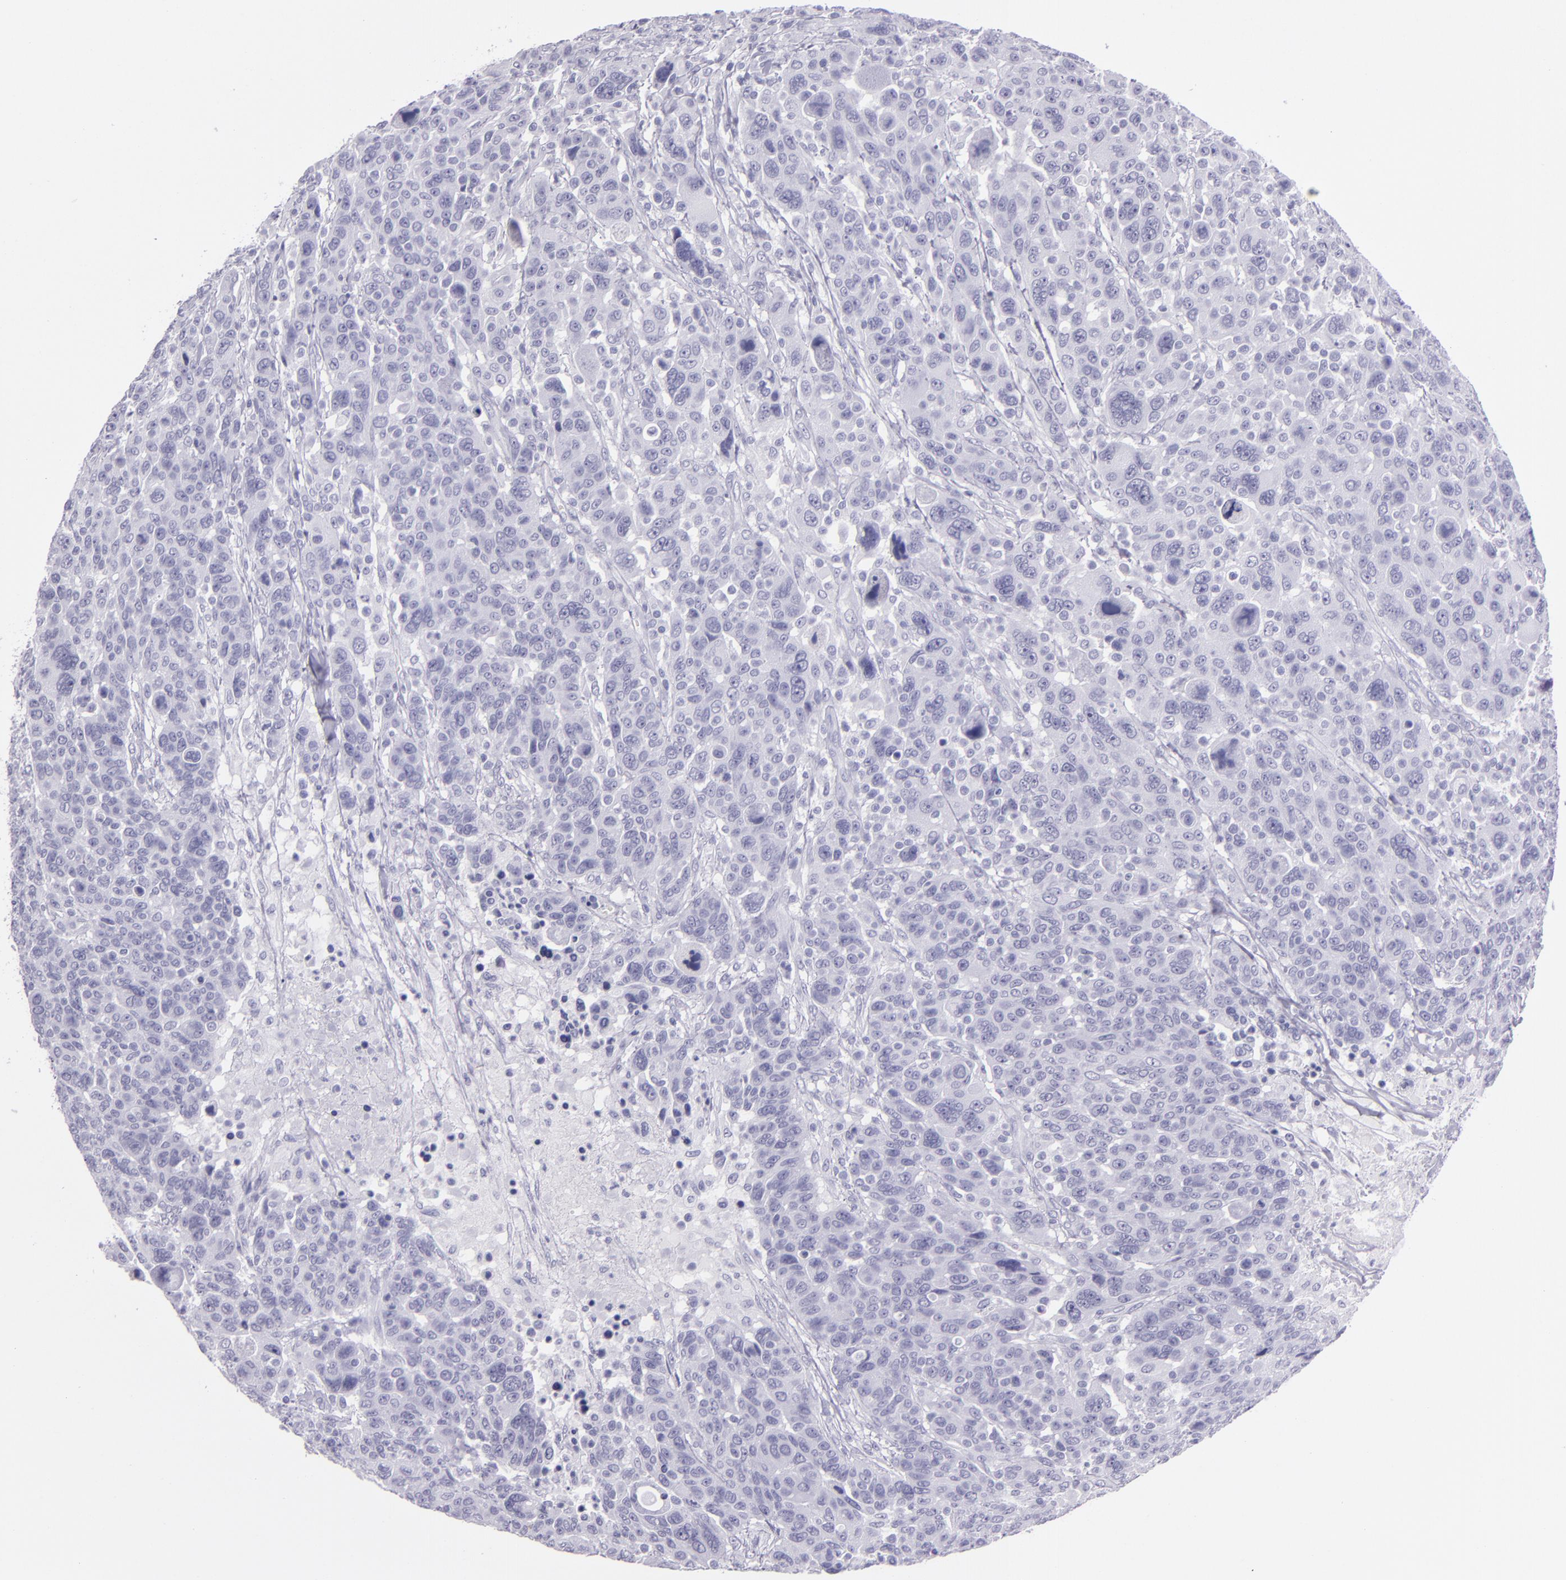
{"staining": {"intensity": "negative", "quantity": "none", "location": "none"}, "tissue": "breast cancer", "cell_type": "Tumor cells", "image_type": "cancer", "snomed": [{"axis": "morphology", "description": "Duct carcinoma"}, {"axis": "topography", "description": "Breast"}], "caption": "Immunohistochemistry micrograph of neoplastic tissue: human breast cancer stained with DAB shows no significant protein expression in tumor cells.", "gene": "CR2", "patient": {"sex": "female", "age": 37}}